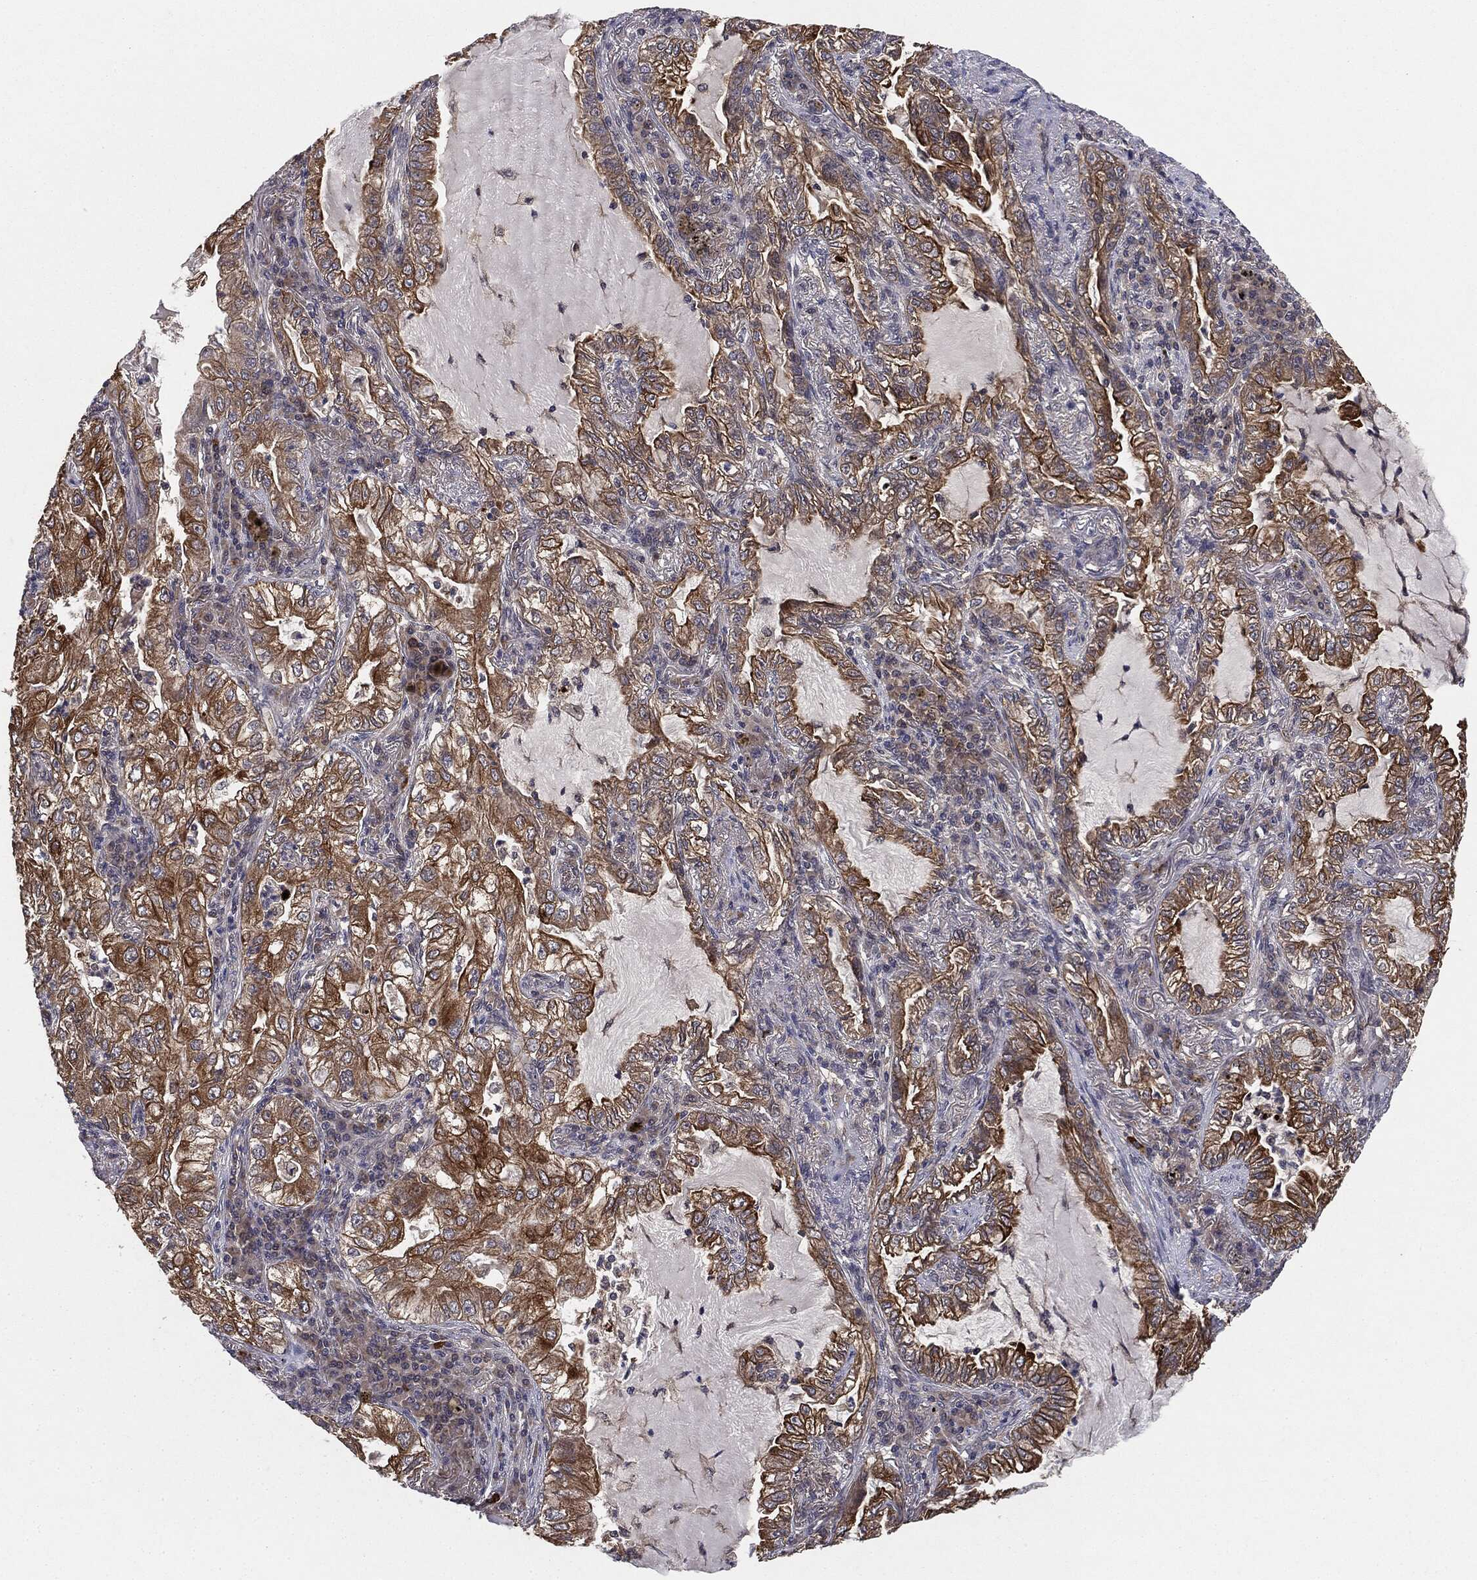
{"staining": {"intensity": "moderate", "quantity": ">75%", "location": "cytoplasmic/membranous"}, "tissue": "lung cancer", "cell_type": "Tumor cells", "image_type": "cancer", "snomed": [{"axis": "morphology", "description": "Adenocarcinoma, NOS"}, {"axis": "topography", "description": "Lung"}], "caption": "Immunohistochemistry staining of lung adenocarcinoma, which displays medium levels of moderate cytoplasmic/membranous staining in approximately >75% of tumor cells indicating moderate cytoplasmic/membranous protein expression. The staining was performed using DAB (brown) for protein detection and nuclei were counterstained in hematoxylin (blue).", "gene": "KRT7", "patient": {"sex": "female", "age": 73}}